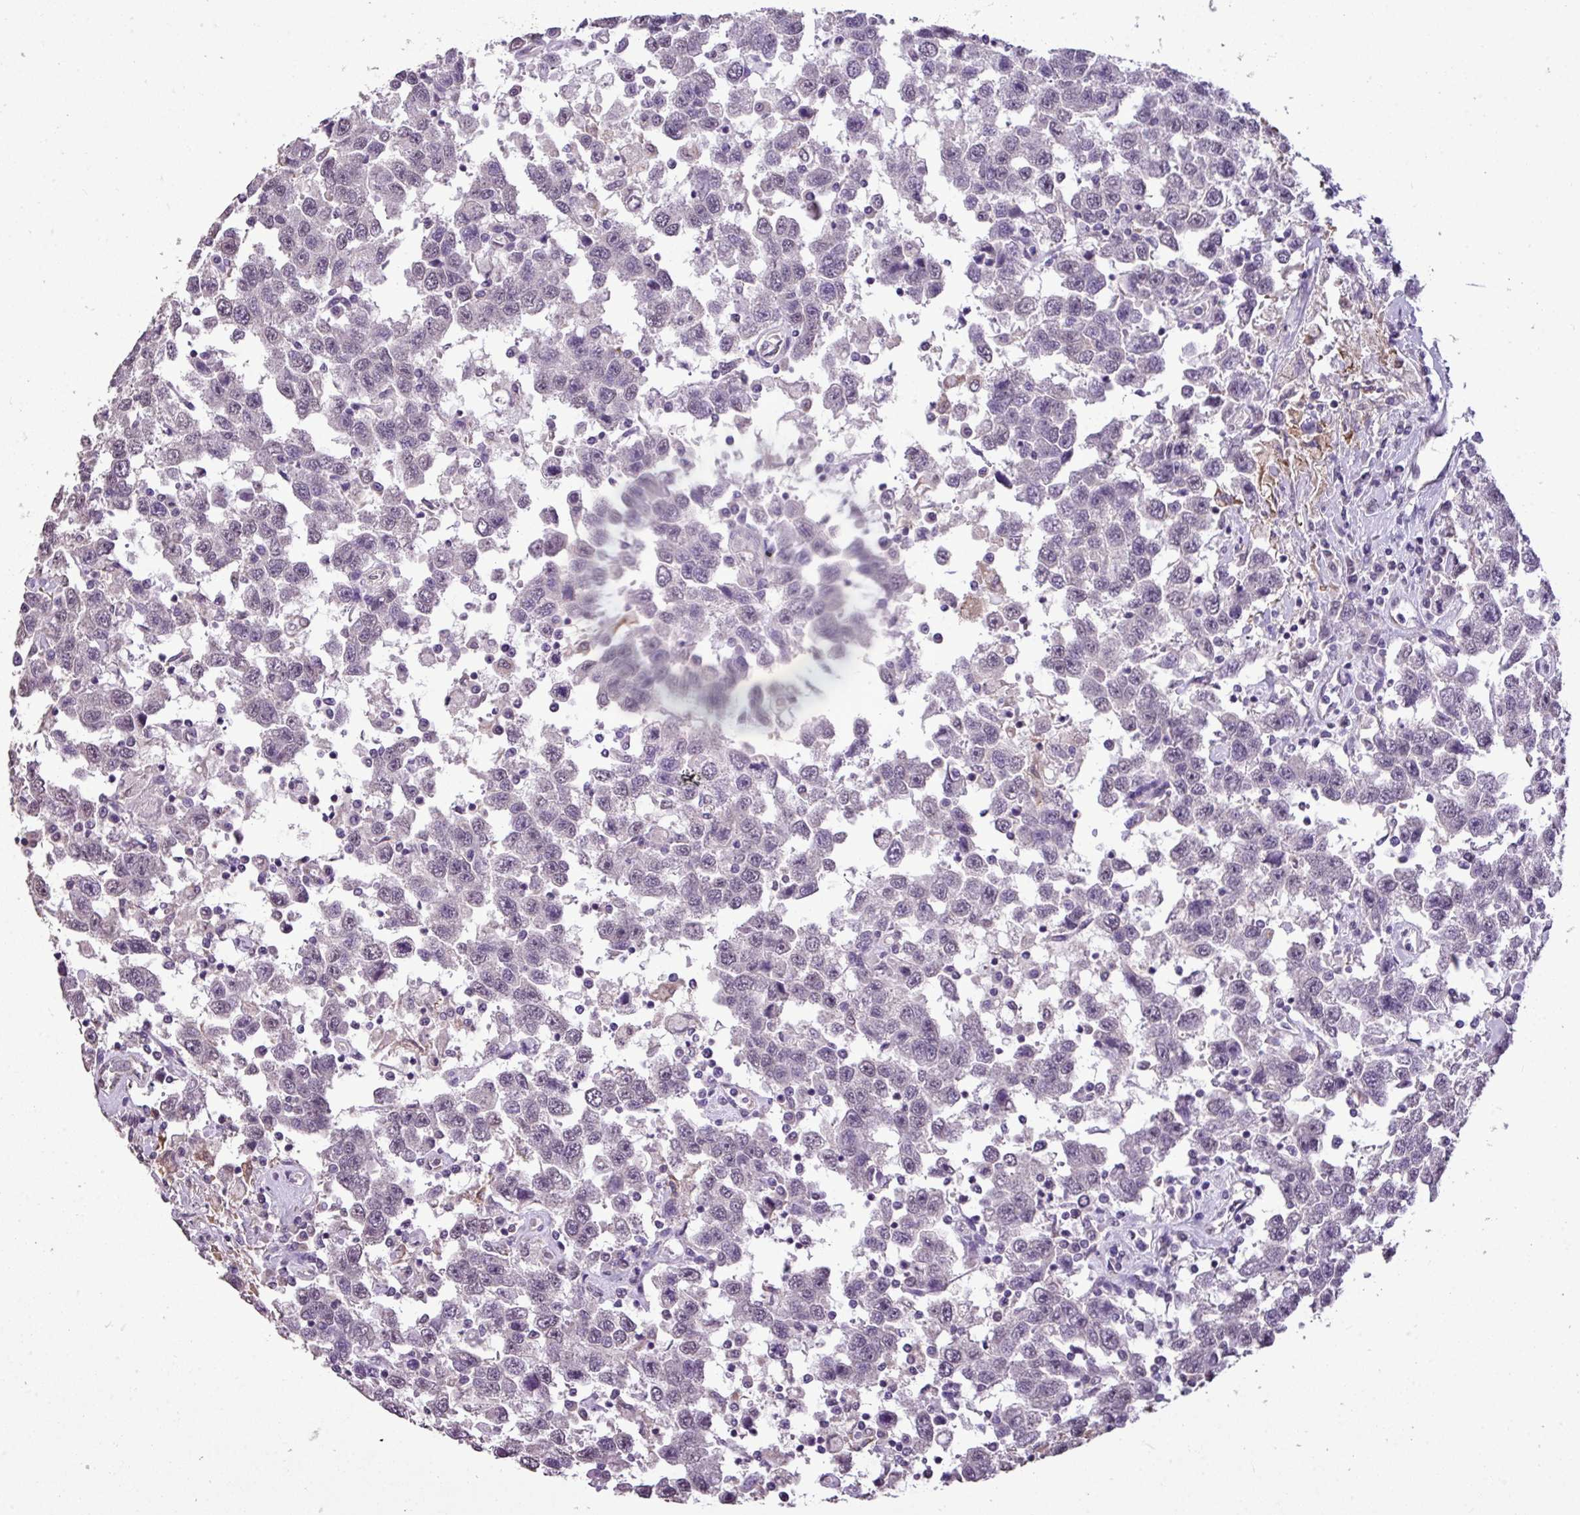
{"staining": {"intensity": "negative", "quantity": "none", "location": "none"}, "tissue": "testis cancer", "cell_type": "Tumor cells", "image_type": "cancer", "snomed": [{"axis": "morphology", "description": "Seminoma, NOS"}, {"axis": "topography", "description": "Testis"}], "caption": "High power microscopy photomicrograph of an immunohistochemistry (IHC) photomicrograph of testis seminoma, revealing no significant positivity in tumor cells. (Brightfield microscopy of DAB (3,3'-diaminobenzidine) IHC at high magnification).", "gene": "ALDH2", "patient": {"sex": "male", "age": 41}}